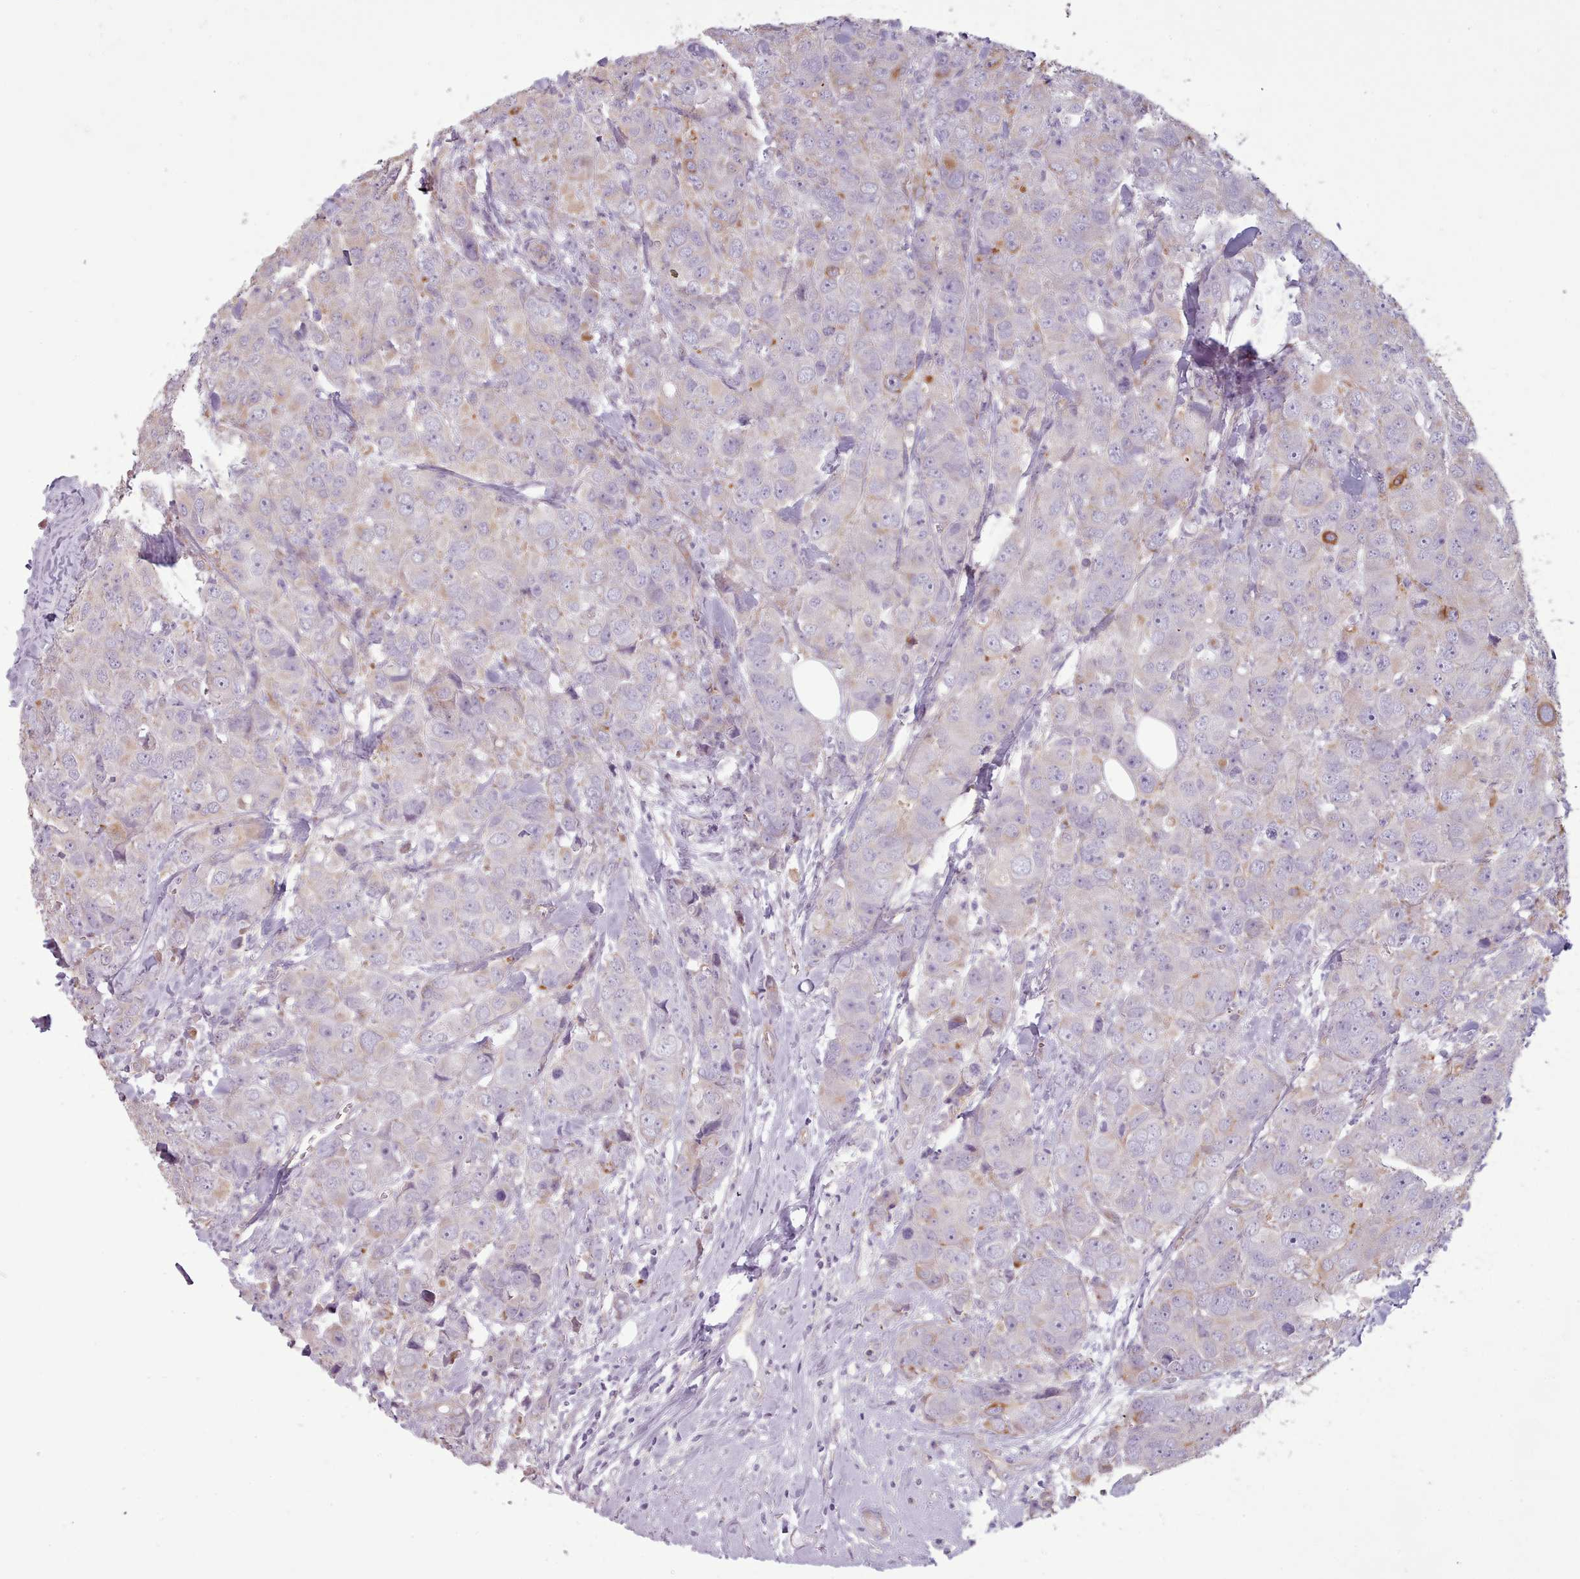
{"staining": {"intensity": "negative", "quantity": "none", "location": "none"}, "tissue": "breast cancer", "cell_type": "Tumor cells", "image_type": "cancer", "snomed": [{"axis": "morphology", "description": "Duct carcinoma"}, {"axis": "topography", "description": "Breast"}], "caption": "There is no significant positivity in tumor cells of breast cancer (invasive ductal carcinoma). (DAB IHC, high magnification).", "gene": "PLD4", "patient": {"sex": "female", "age": 43}}